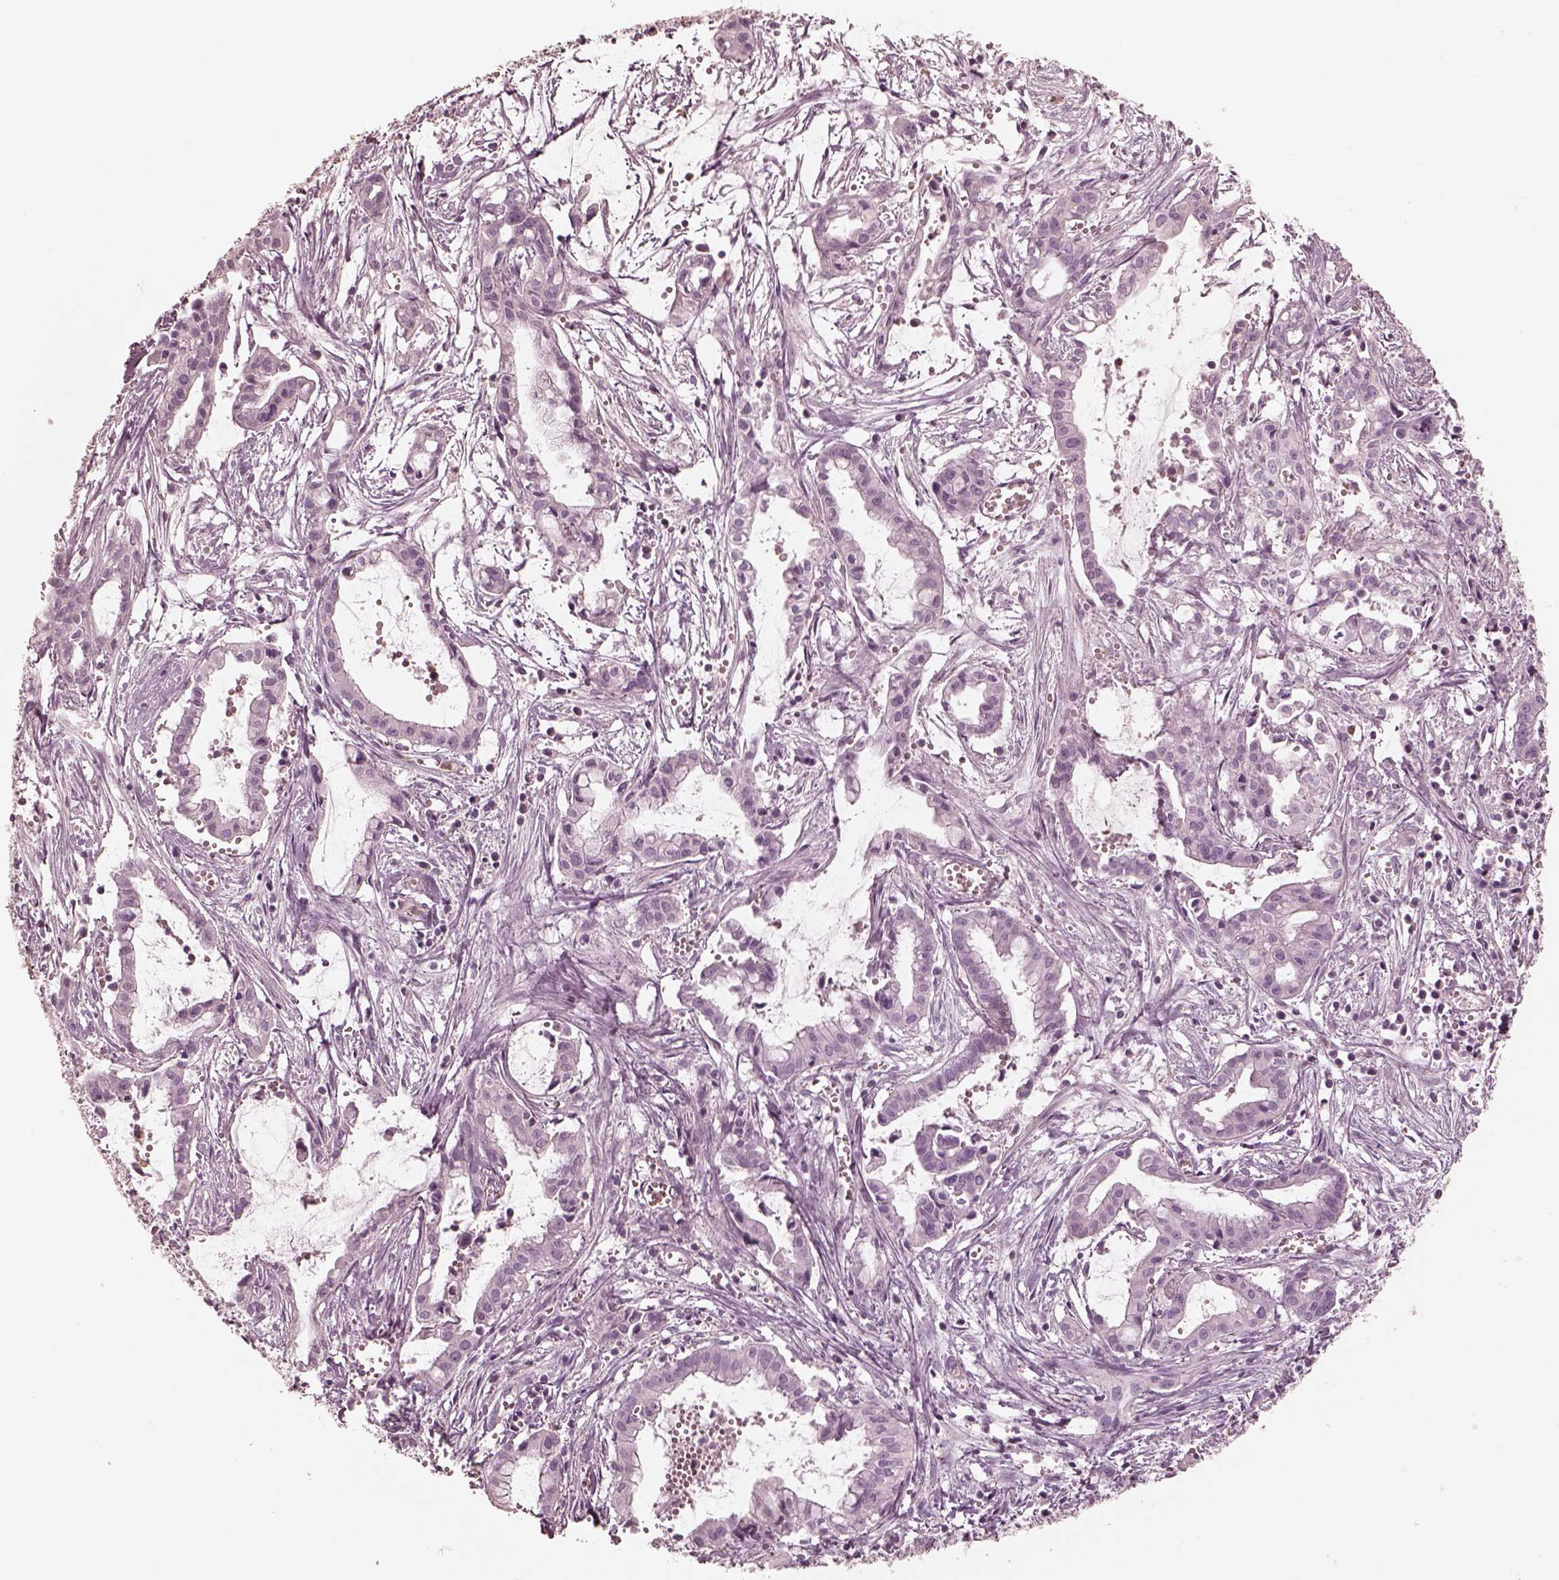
{"staining": {"intensity": "negative", "quantity": "none", "location": "none"}, "tissue": "pancreatic cancer", "cell_type": "Tumor cells", "image_type": "cancer", "snomed": [{"axis": "morphology", "description": "Adenocarcinoma, NOS"}, {"axis": "topography", "description": "Pancreas"}], "caption": "The photomicrograph reveals no significant positivity in tumor cells of pancreatic adenocarcinoma. (DAB IHC visualized using brightfield microscopy, high magnification).", "gene": "GPRIN1", "patient": {"sex": "male", "age": 48}}